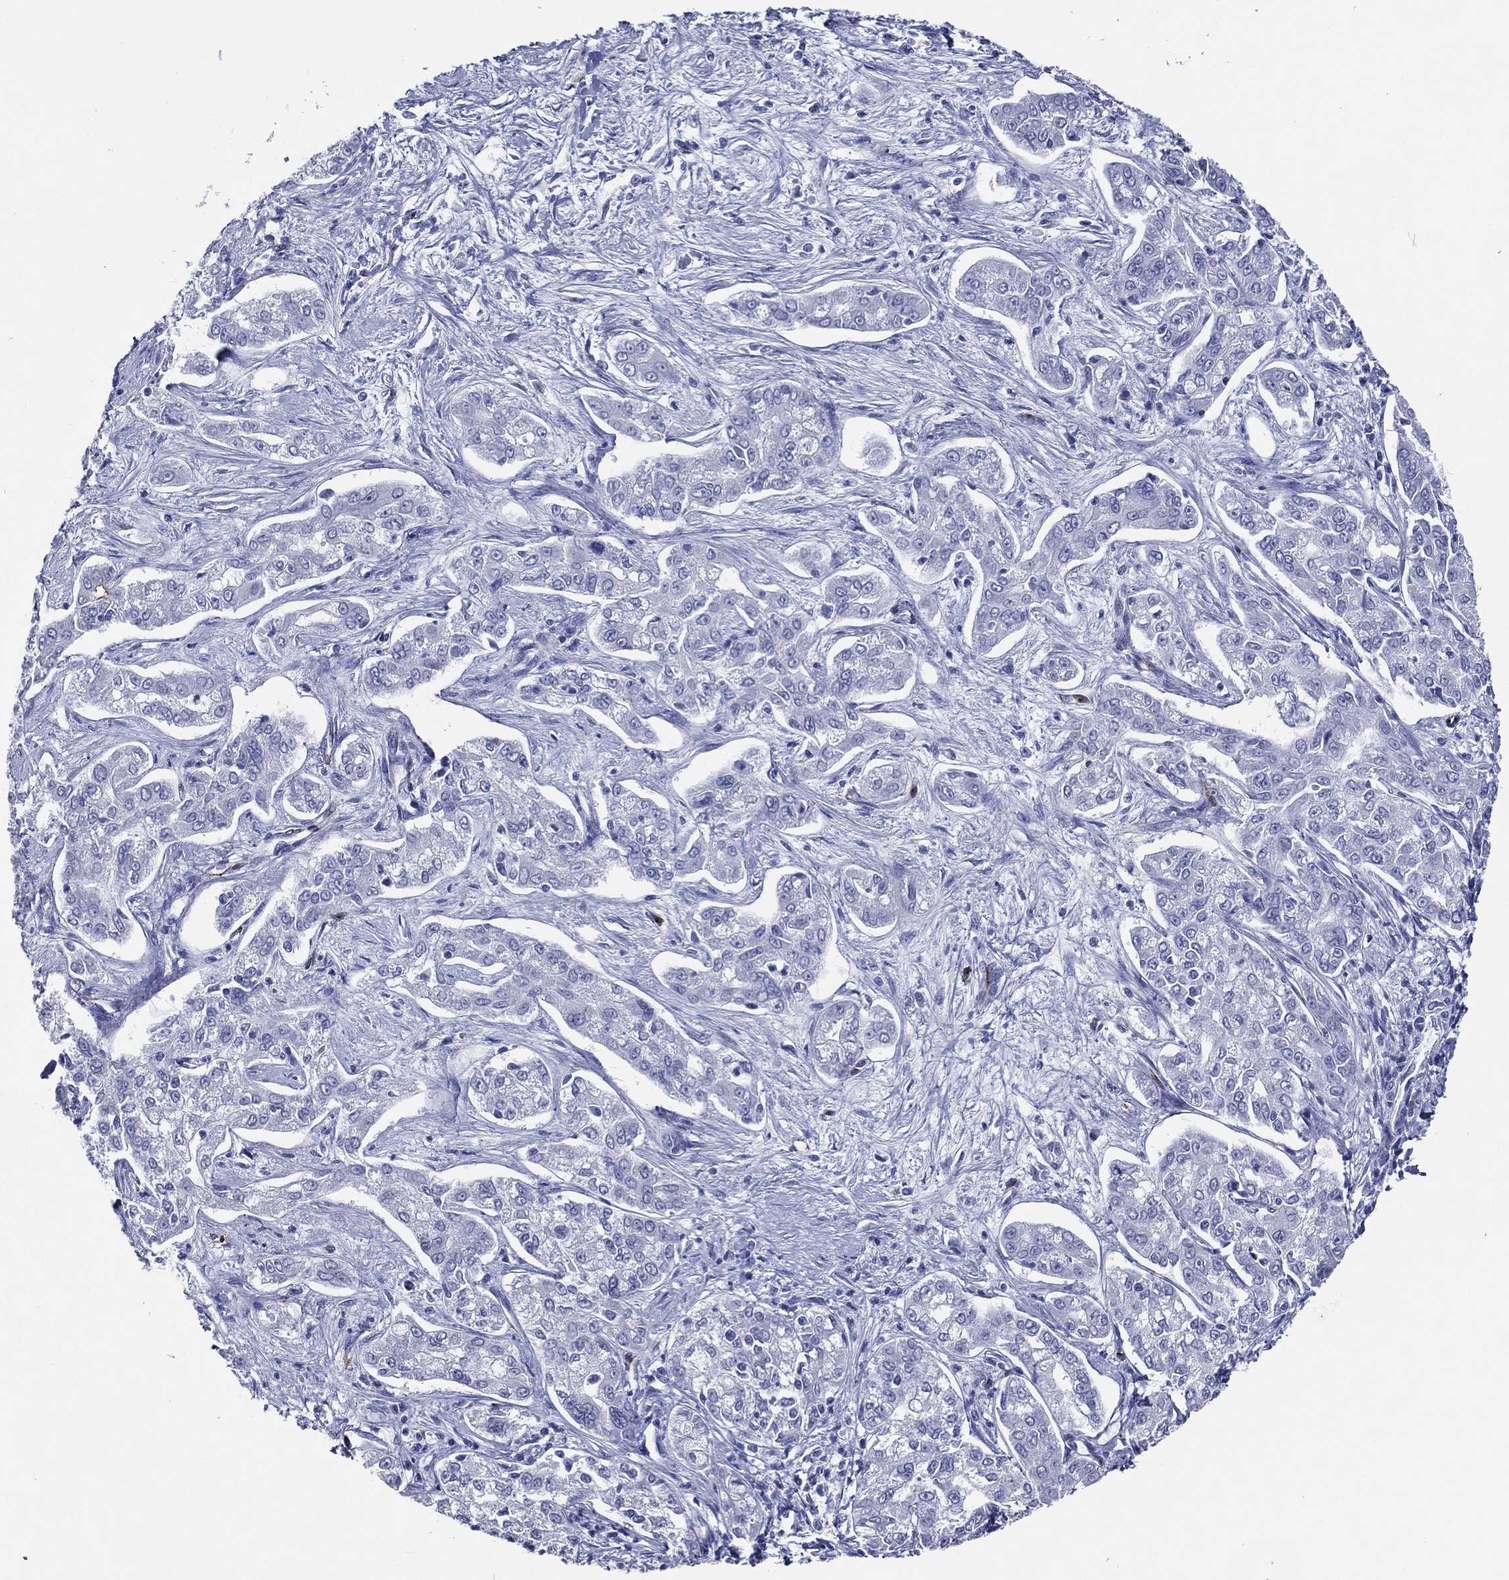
{"staining": {"intensity": "negative", "quantity": "none", "location": "none"}, "tissue": "liver cancer", "cell_type": "Tumor cells", "image_type": "cancer", "snomed": [{"axis": "morphology", "description": "Cholangiocarcinoma"}, {"axis": "topography", "description": "Liver"}], "caption": "Immunohistochemistry (IHC) micrograph of neoplastic tissue: human cholangiocarcinoma (liver) stained with DAB (3,3'-diaminobenzidine) shows no significant protein positivity in tumor cells.", "gene": "ACE2", "patient": {"sex": "female", "age": 47}}